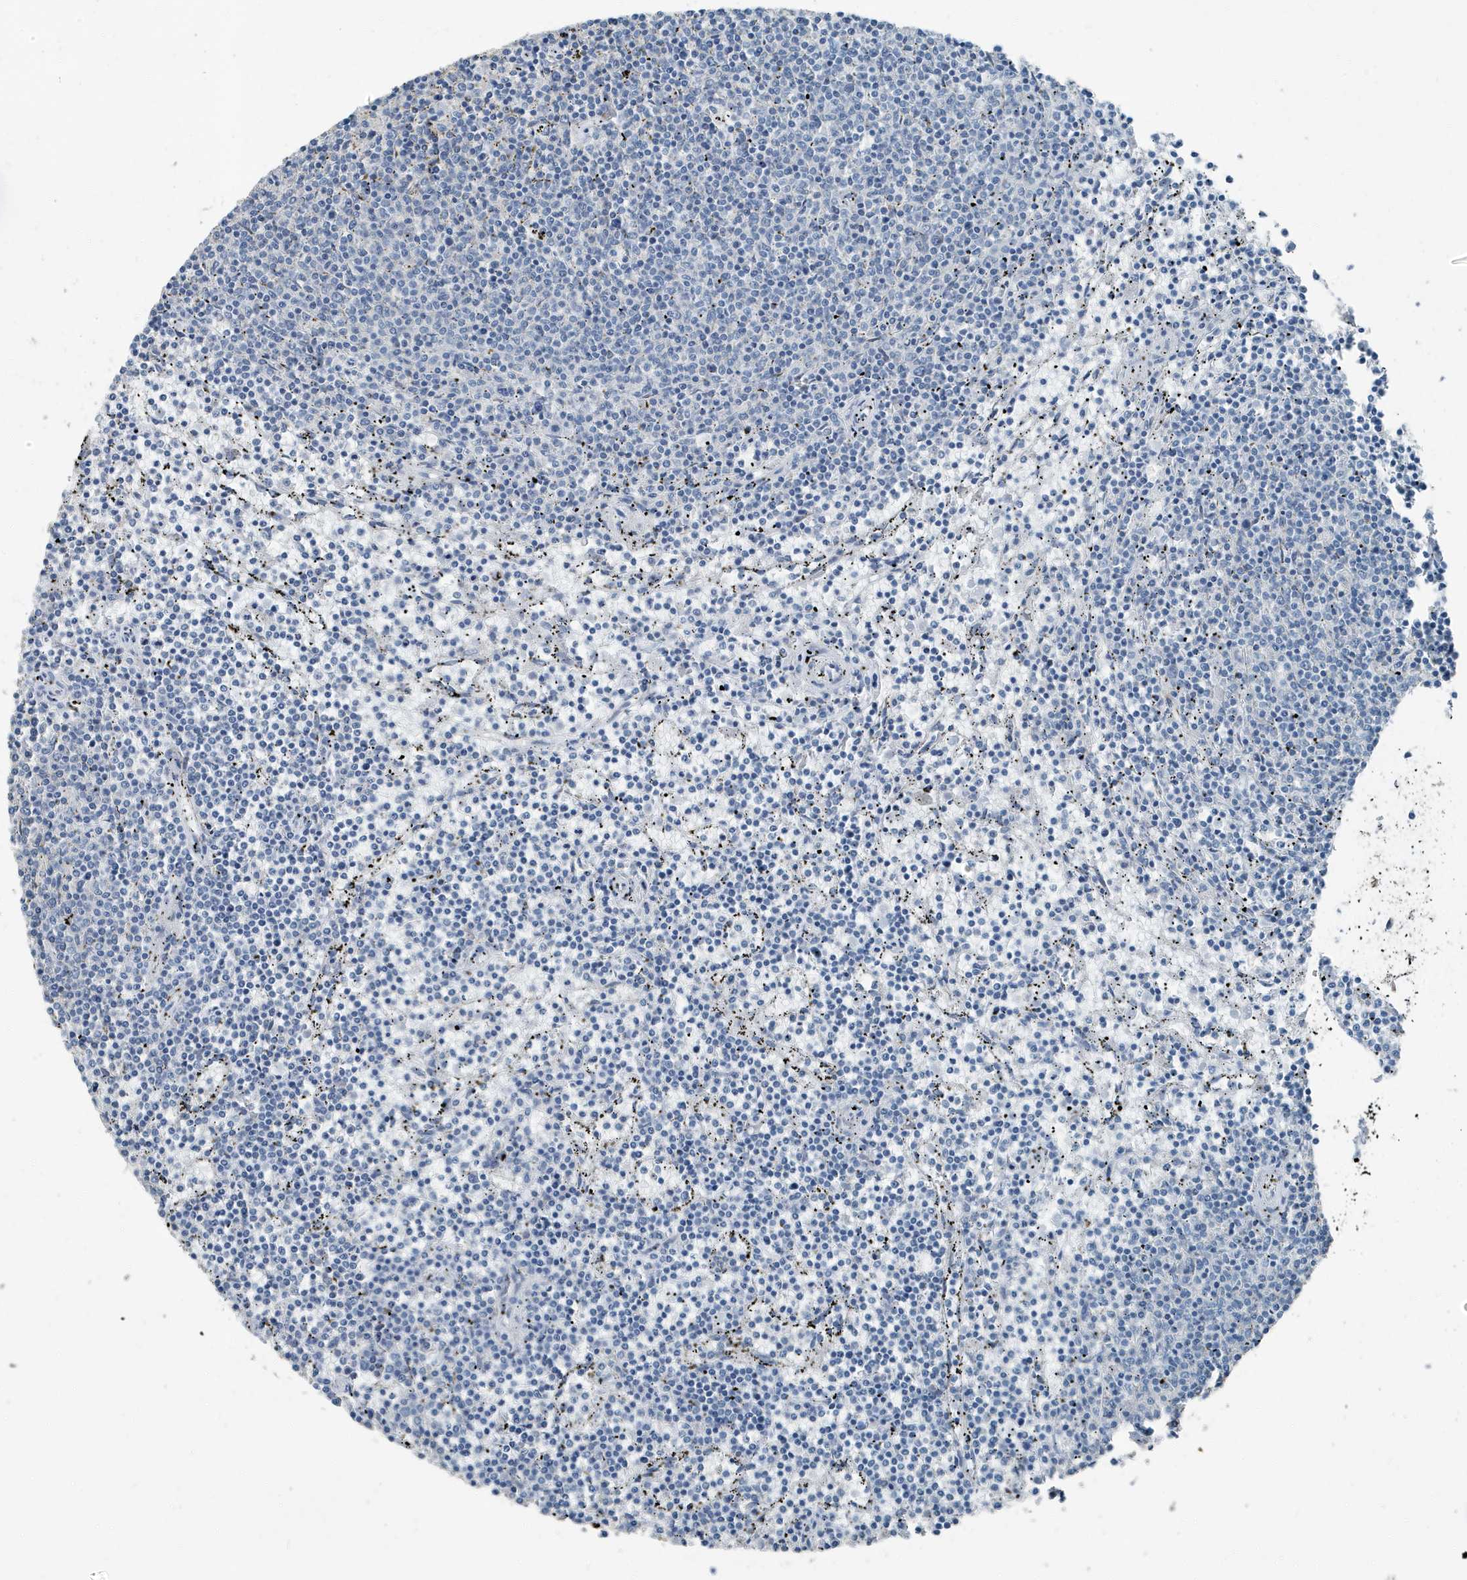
{"staining": {"intensity": "negative", "quantity": "none", "location": "none"}, "tissue": "lymphoma", "cell_type": "Tumor cells", "image_type": "cancer", "snomed": [{"axis": "morphology", "description": "Malignant lymphoma, non-Hodgkin's type, Low grade"}, {"axis": "topography", "description": "Spleen"}], "caption": "Immunohistochemistry of human malignant lymphoma, non-Hodgkin's type (low-grade) displays no positivity in tumor cells.", "gene": "FAM162A", "patient": {"sex": "female", "age": 50}}